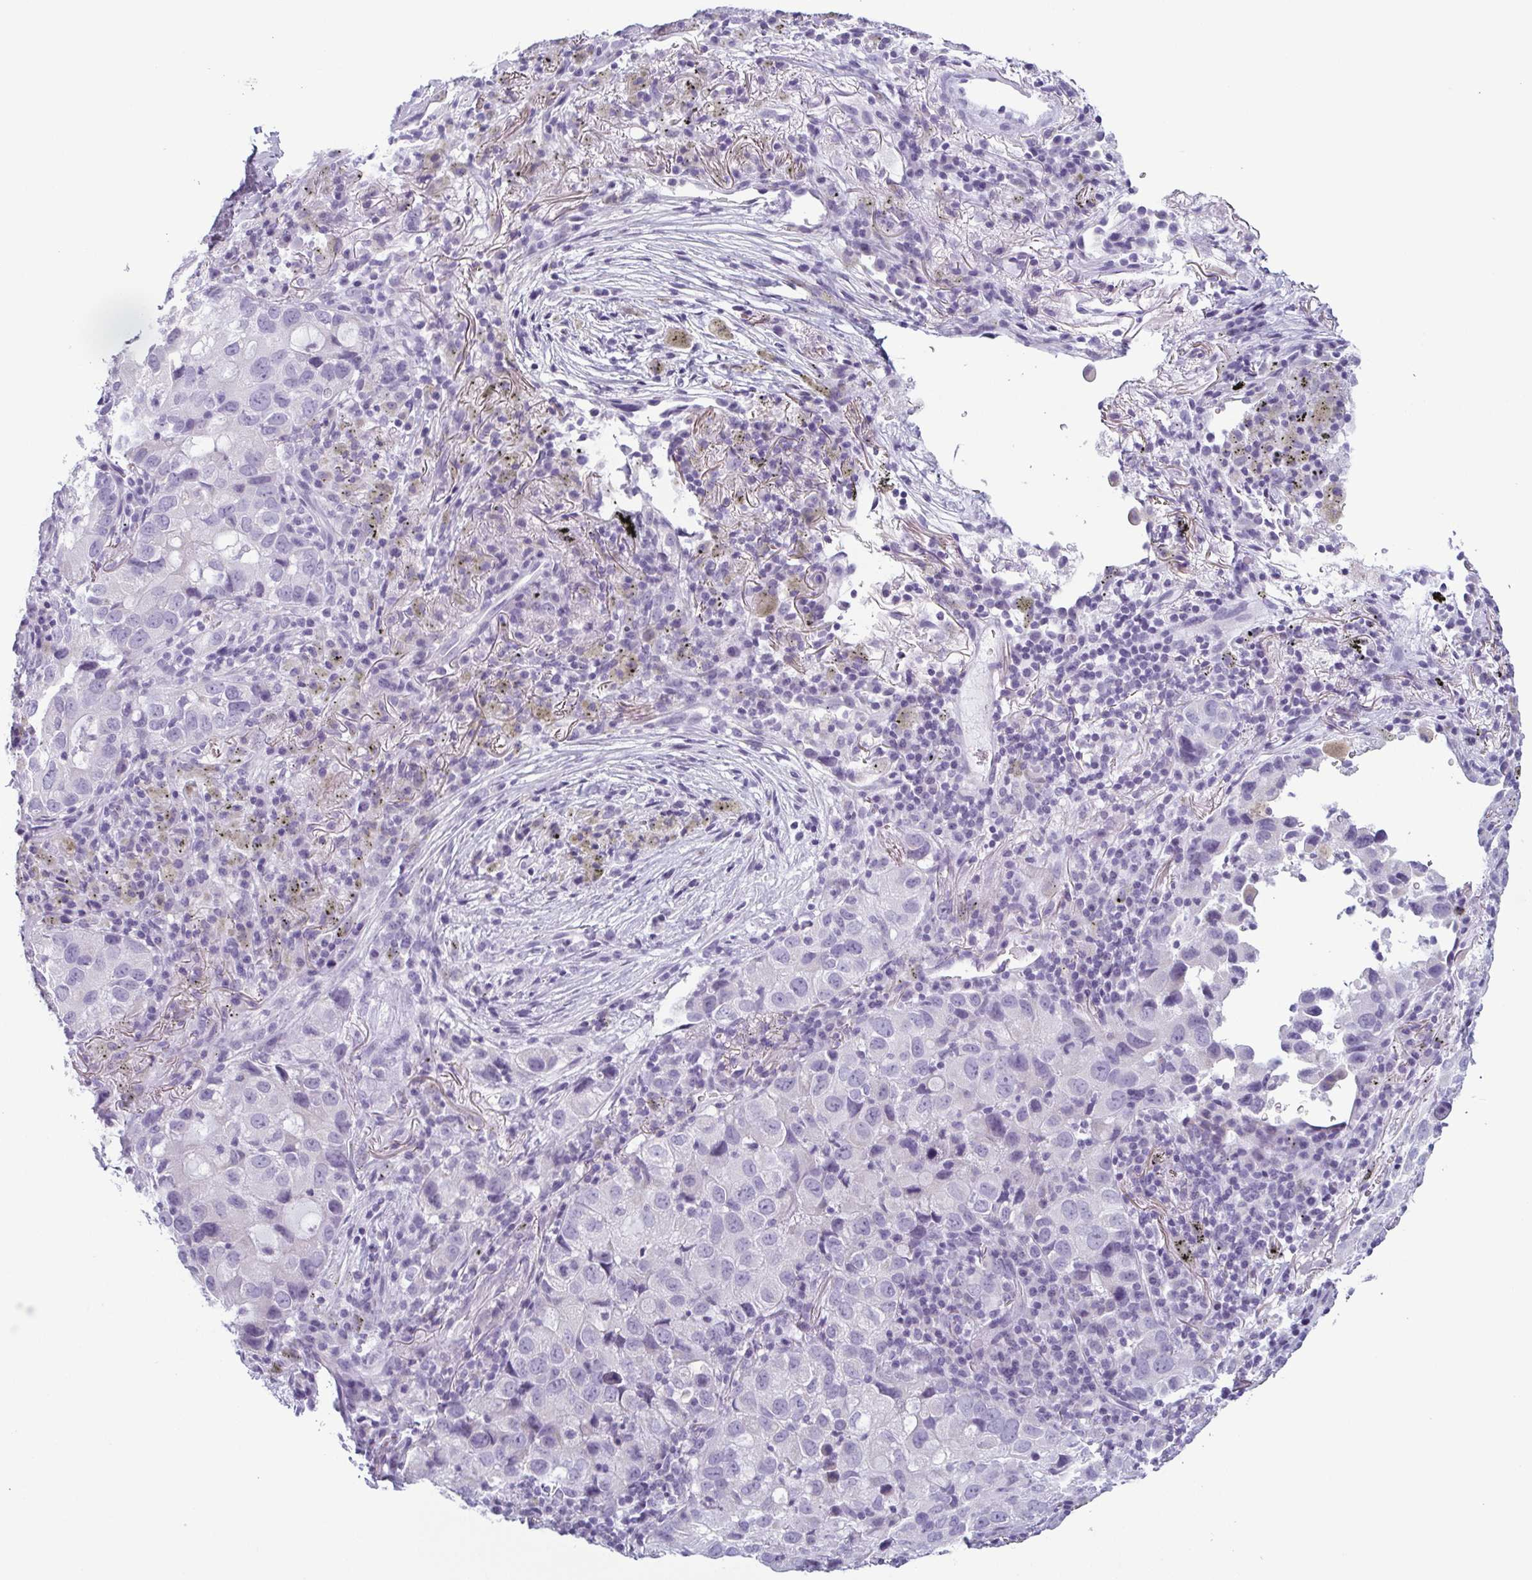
{"staining": {"intensity": "negative", "quantity": "none", "location": "none"}, "tissue": "lung cancer", "cell_type": "Tumor cells", "image_type": "cancer", "snomed": [{"axis": "morphology", "description": "Normal morphology"}, {"axis": "morphology", "description": "Adenocarcinoma, NOS"}, {"axis": "topography", "description": "Lymph node"}, {"axis": "topography", "description": "Lung"}], "caption": "This micrograph is of lung cancer (adenocarcinoma) stained with IHC to label a protein in brown with the nuclei are counter-stained blue. There is no staining in tumor cells.", "gene": "KRT78", "patient": {"sex": "female", "age": 51}}